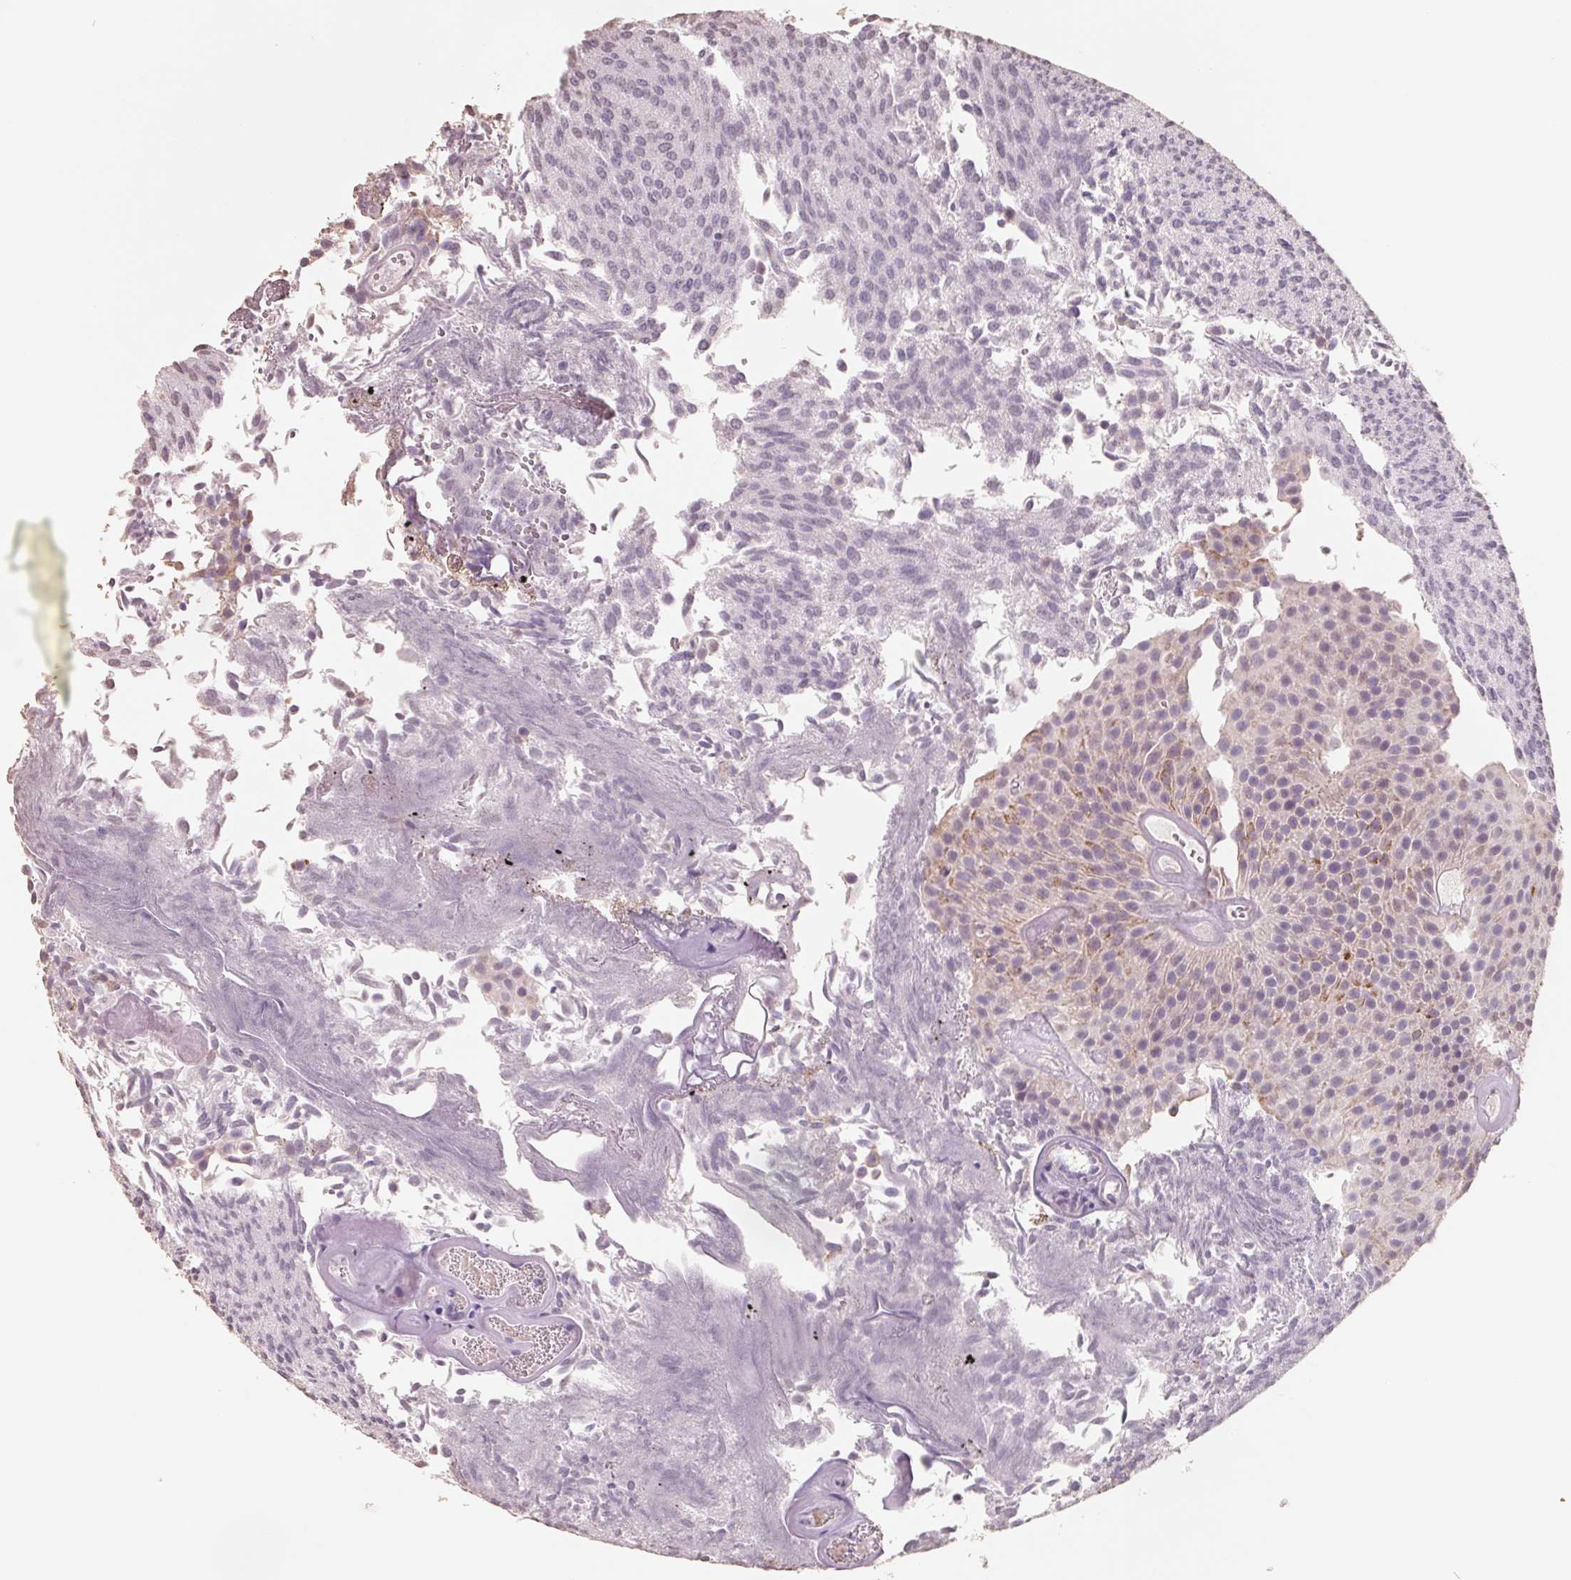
{"staining": {"intensity": "weak", "quantity": "<25%", "location": "cytoplasmic/membranous"}, "tissue": "urothelial cancer", "cell_type": "Tumor cells", "image_type": "cancer", "snomed": [{"axis": "morphology", "description": "Urothelial carcinoma, Low grade"}, {"axis": "topography", "description": "Urinary bladder"}], "caption": "Immunohistochemistry (IHC) histopathology image of human urothelial cancer stained for a protein (brown), which demonstrates no staining in tumor cells.", "gene": "FTCD", "patient": {"sex": "male", "age": 82}}